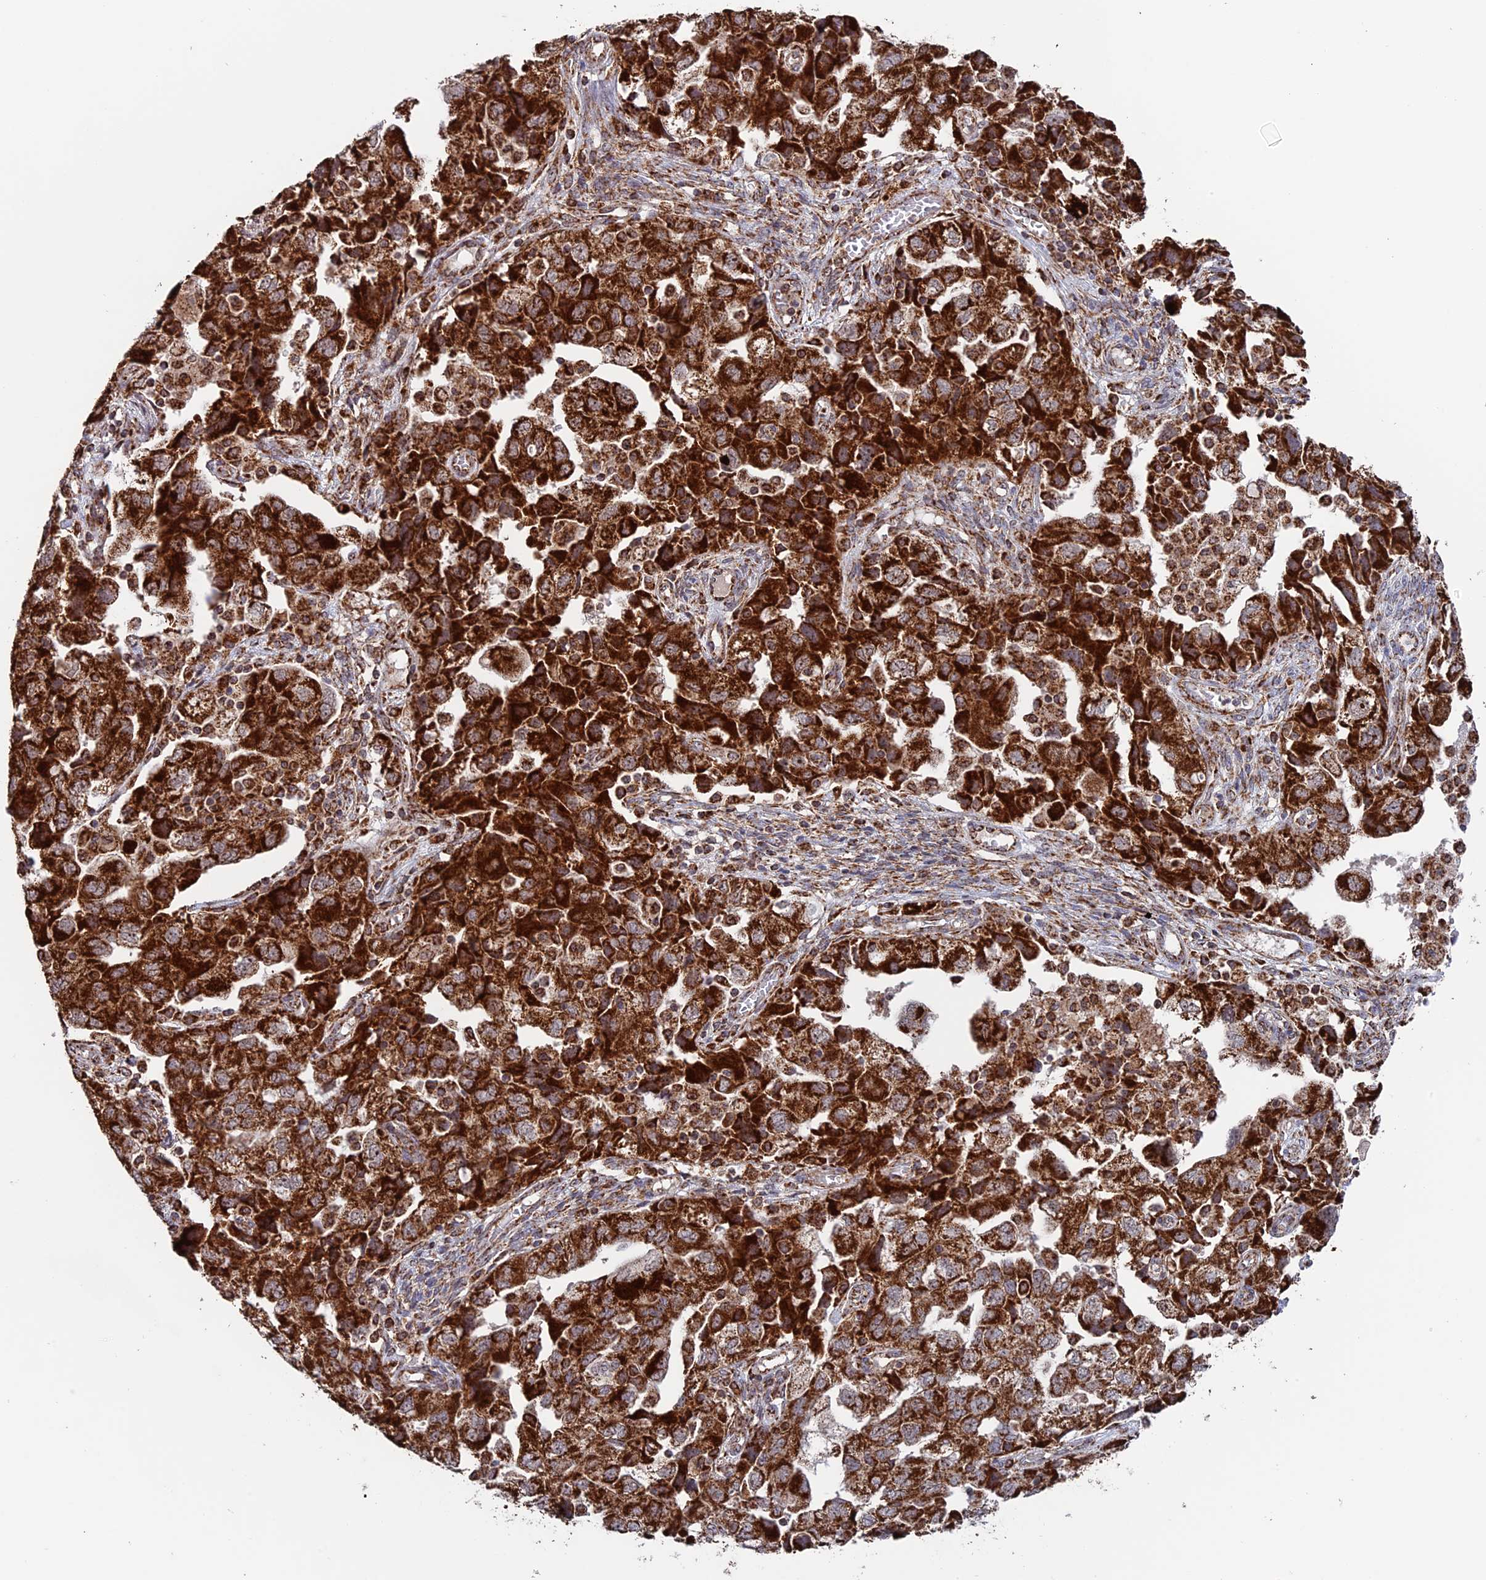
{"staining": {"intensity": "strong", "quantity": ">75%", "location": "cytoplasmic/membranous"}, "tissue": "ovarian cancer", "cell_type": "Tumor cells", "image_type": "cancer", "snomed": [{"axis": "morphology", "description": "Carcinoma, NOS"}, {"axis": "morphology", "description": "Cystadenocarcinoma, serous, NOS"}, {"axis": "topography", "description": "Ovary"}], "caption": "Strong cytoplasmic/membranous staining is identified in about >75% of tumor cells in ovarian cancer. The protein of interest is stained brown, and the nuclei are stained in blue (DAB (3,3'-diaminobenzidine) IHC with brightfield microscopy, high magnification).", "gene": "DTYMK", "patient": {"sex": "female", "age": 69}}